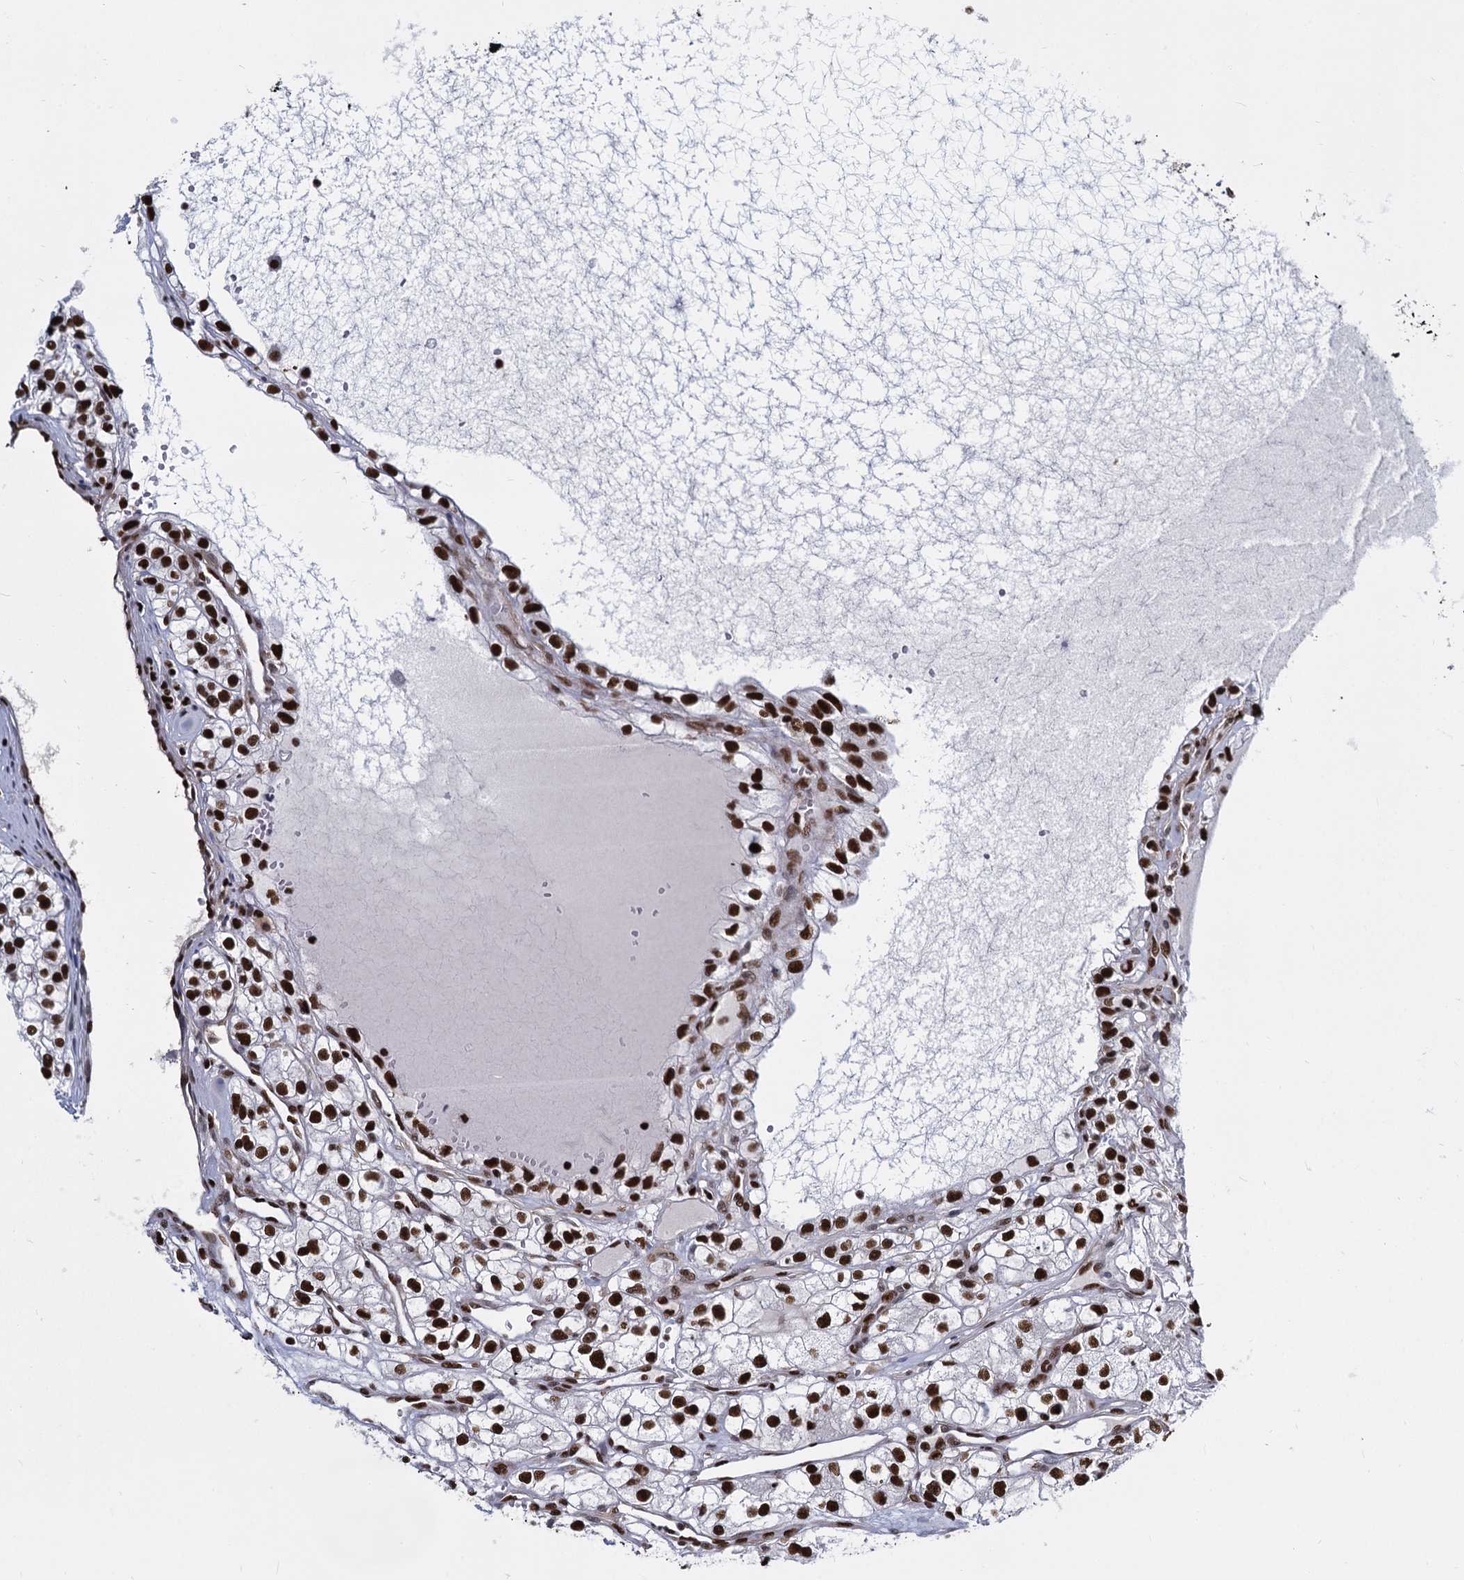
{"staining": {"intensity": "strong", "quantity": ">75%", "location": "nuclear"}, "tissue": "renal cancer", "cell_type": "Tumor cells", "image_type": "cancer", "snomed": [{"axis": "morphology", "description": "Adenocarcinoma, NOS"}, {"axis": "topography", "description": "Kidney"}], "caption": "DAB (3,3'-diaminobenzidine) immunohistochemical staining of renal adenocarcinoma exhibits strong nuclear protein positivity in about >75% of tumor cells.", "gene": "DCPS", "patient": {"sex": "female", "age": 57}}